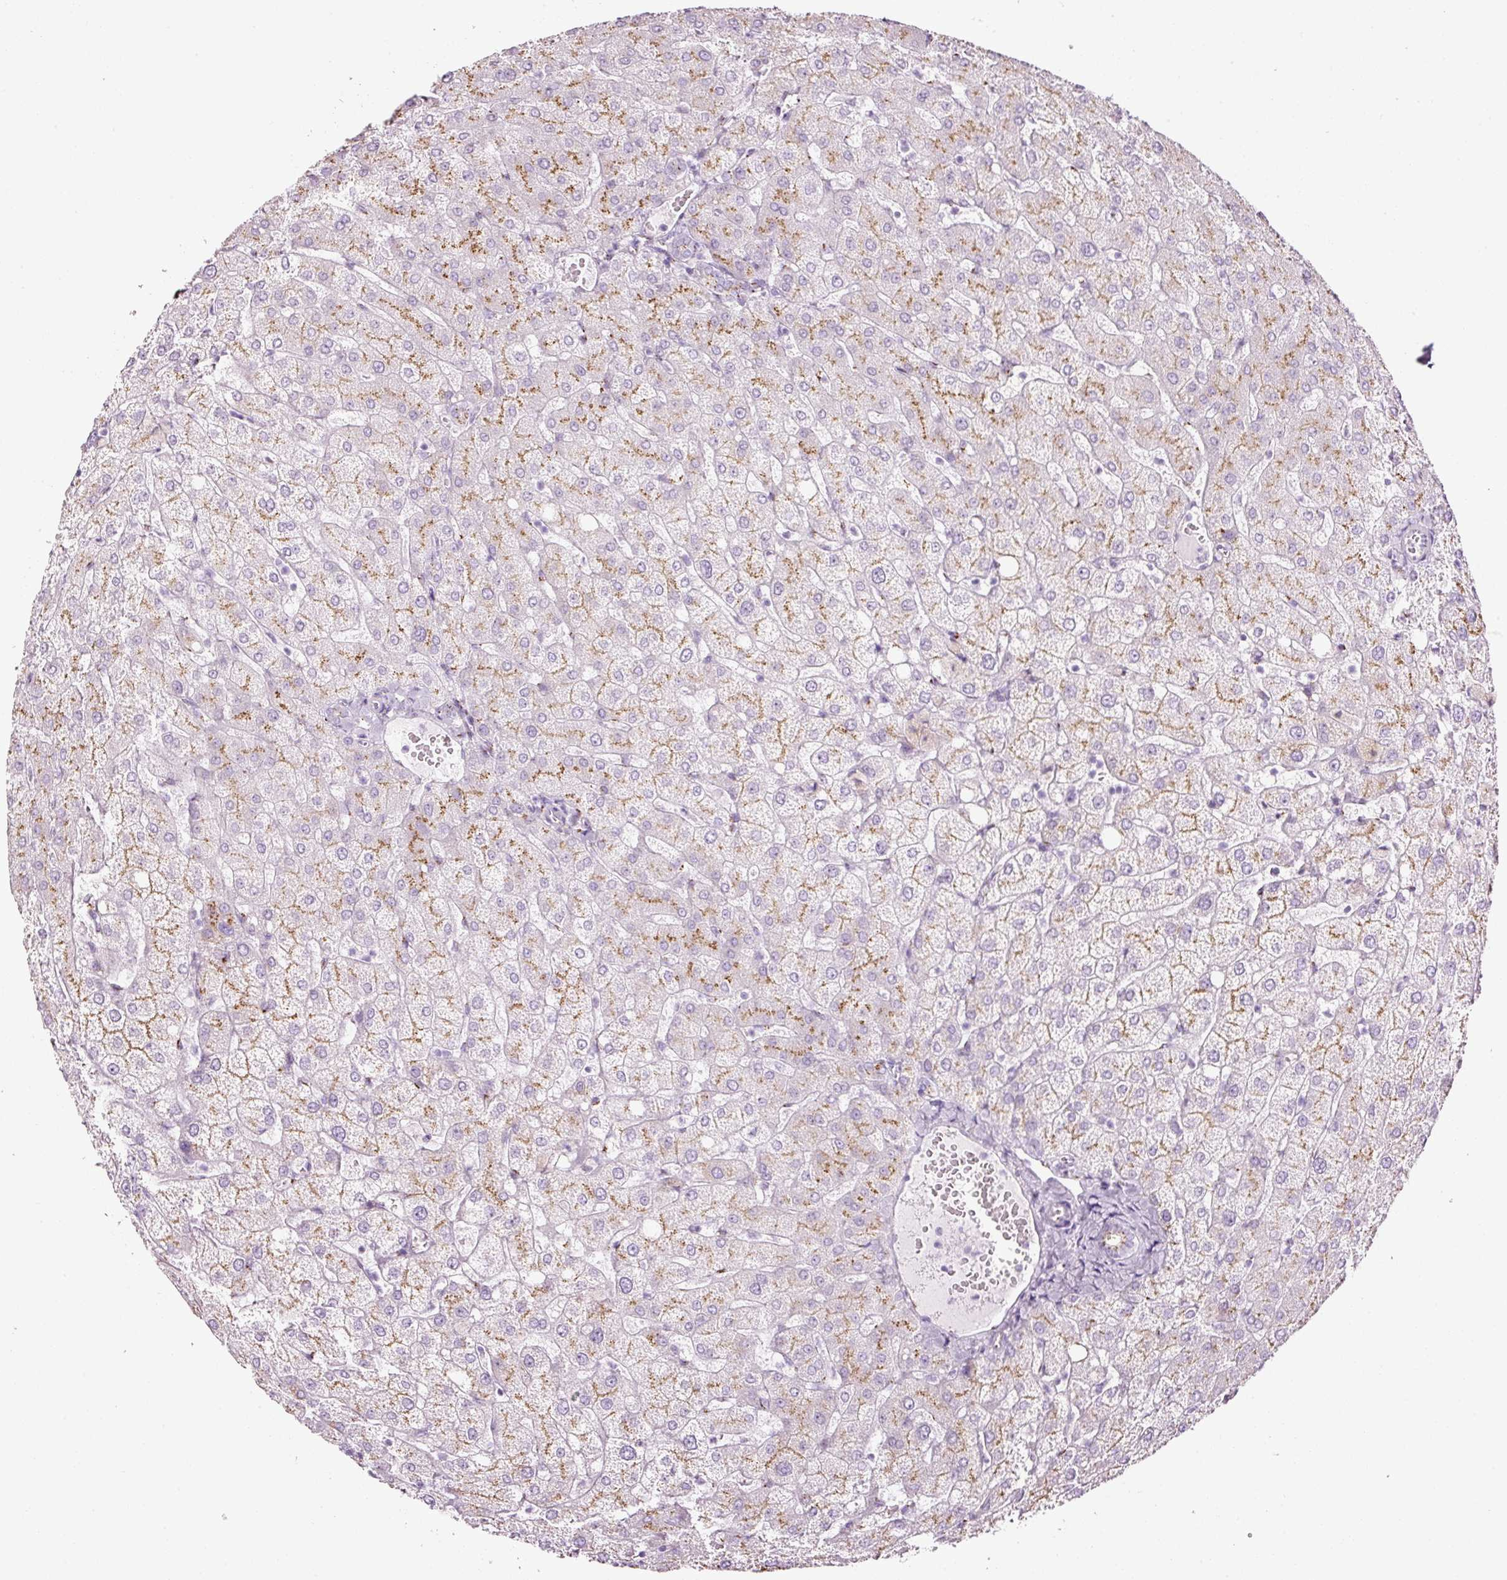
{"staining": {"intensity": "moderate", "quantity": "<25%", "location": "cytoplasmic/membranous"}, "tissue": "liver", "cell_type": "Cholangiocytes", "image_type": "normal", "snomed": [{"axis": "morphology", "description": "Normal tissue, NOS"}, {"axis": "topography", "description": "Liver"}], "caption": "Protein expression analysis of benign human liver reveals moderate cytoplasmic/membranous staining in approximately <25% of cholangiocytes. The staining is performed using DAB (3,3'-diaminobenzidine) brown chromogen to label protein expression. The nuclei are counter-stained blue using hematoxylin.", "gene": "SDF4", "patient": {"sex": "female", "age": 54}}